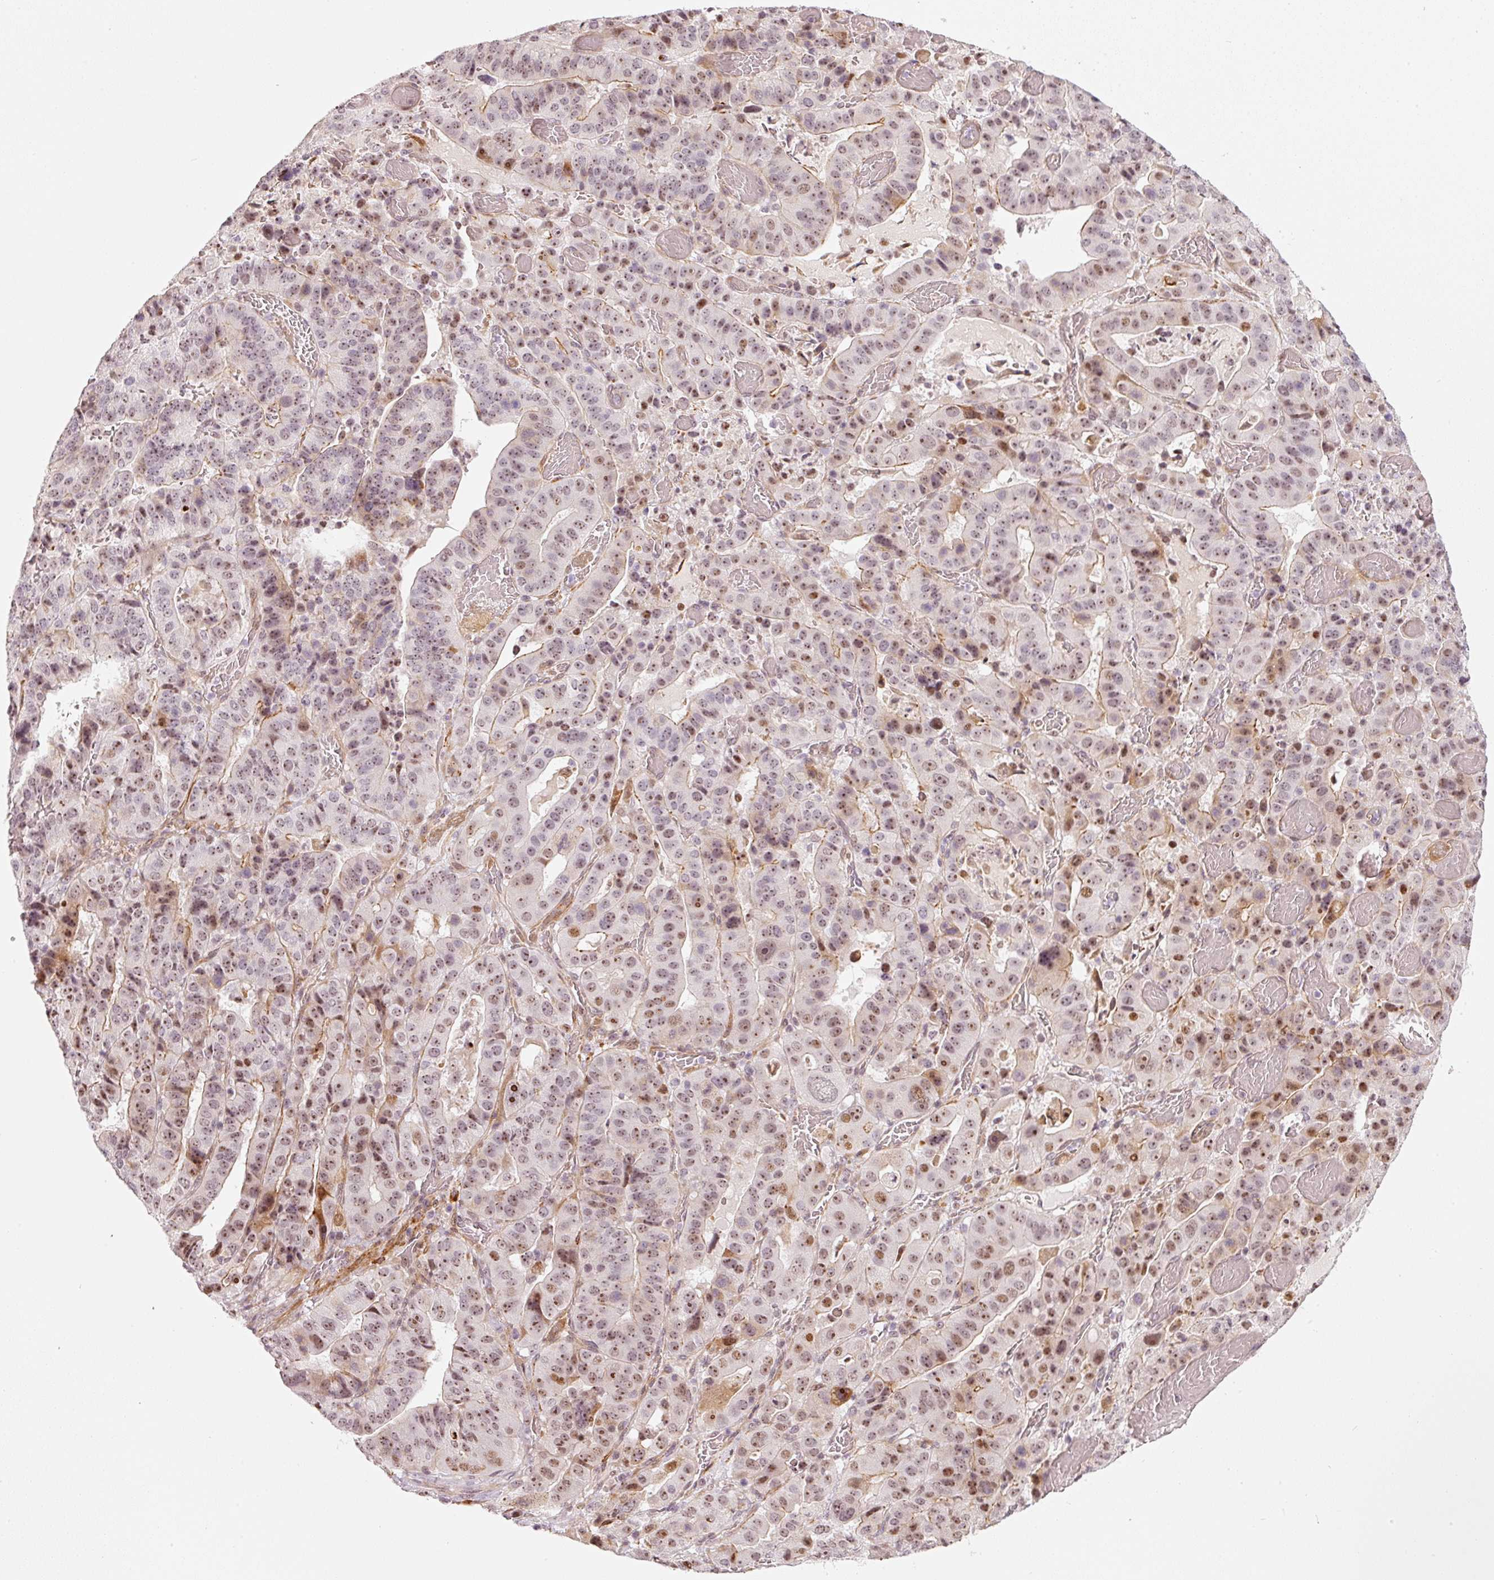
{"staining": {"intensity": "moderate", "quantity": "25%-75%", "location": "nuclear"}, "tissue": "stomach cancer", "cell_type": "Tumor cells", "image_type": "cancer", "snomed": [{"axis": "morphology", "description": "Adenocarcinoma, NOS"}, {"axis": "topography", "description": "Stomach"}], "caption": "This is a photomicrograph of IHC staining of stomach cancer (adenocarcinoma), which shows moderate staining in the nuclear of tumor cells.", "gene": "MXRA8", "patient": {"sex": "male", "age": 48}}